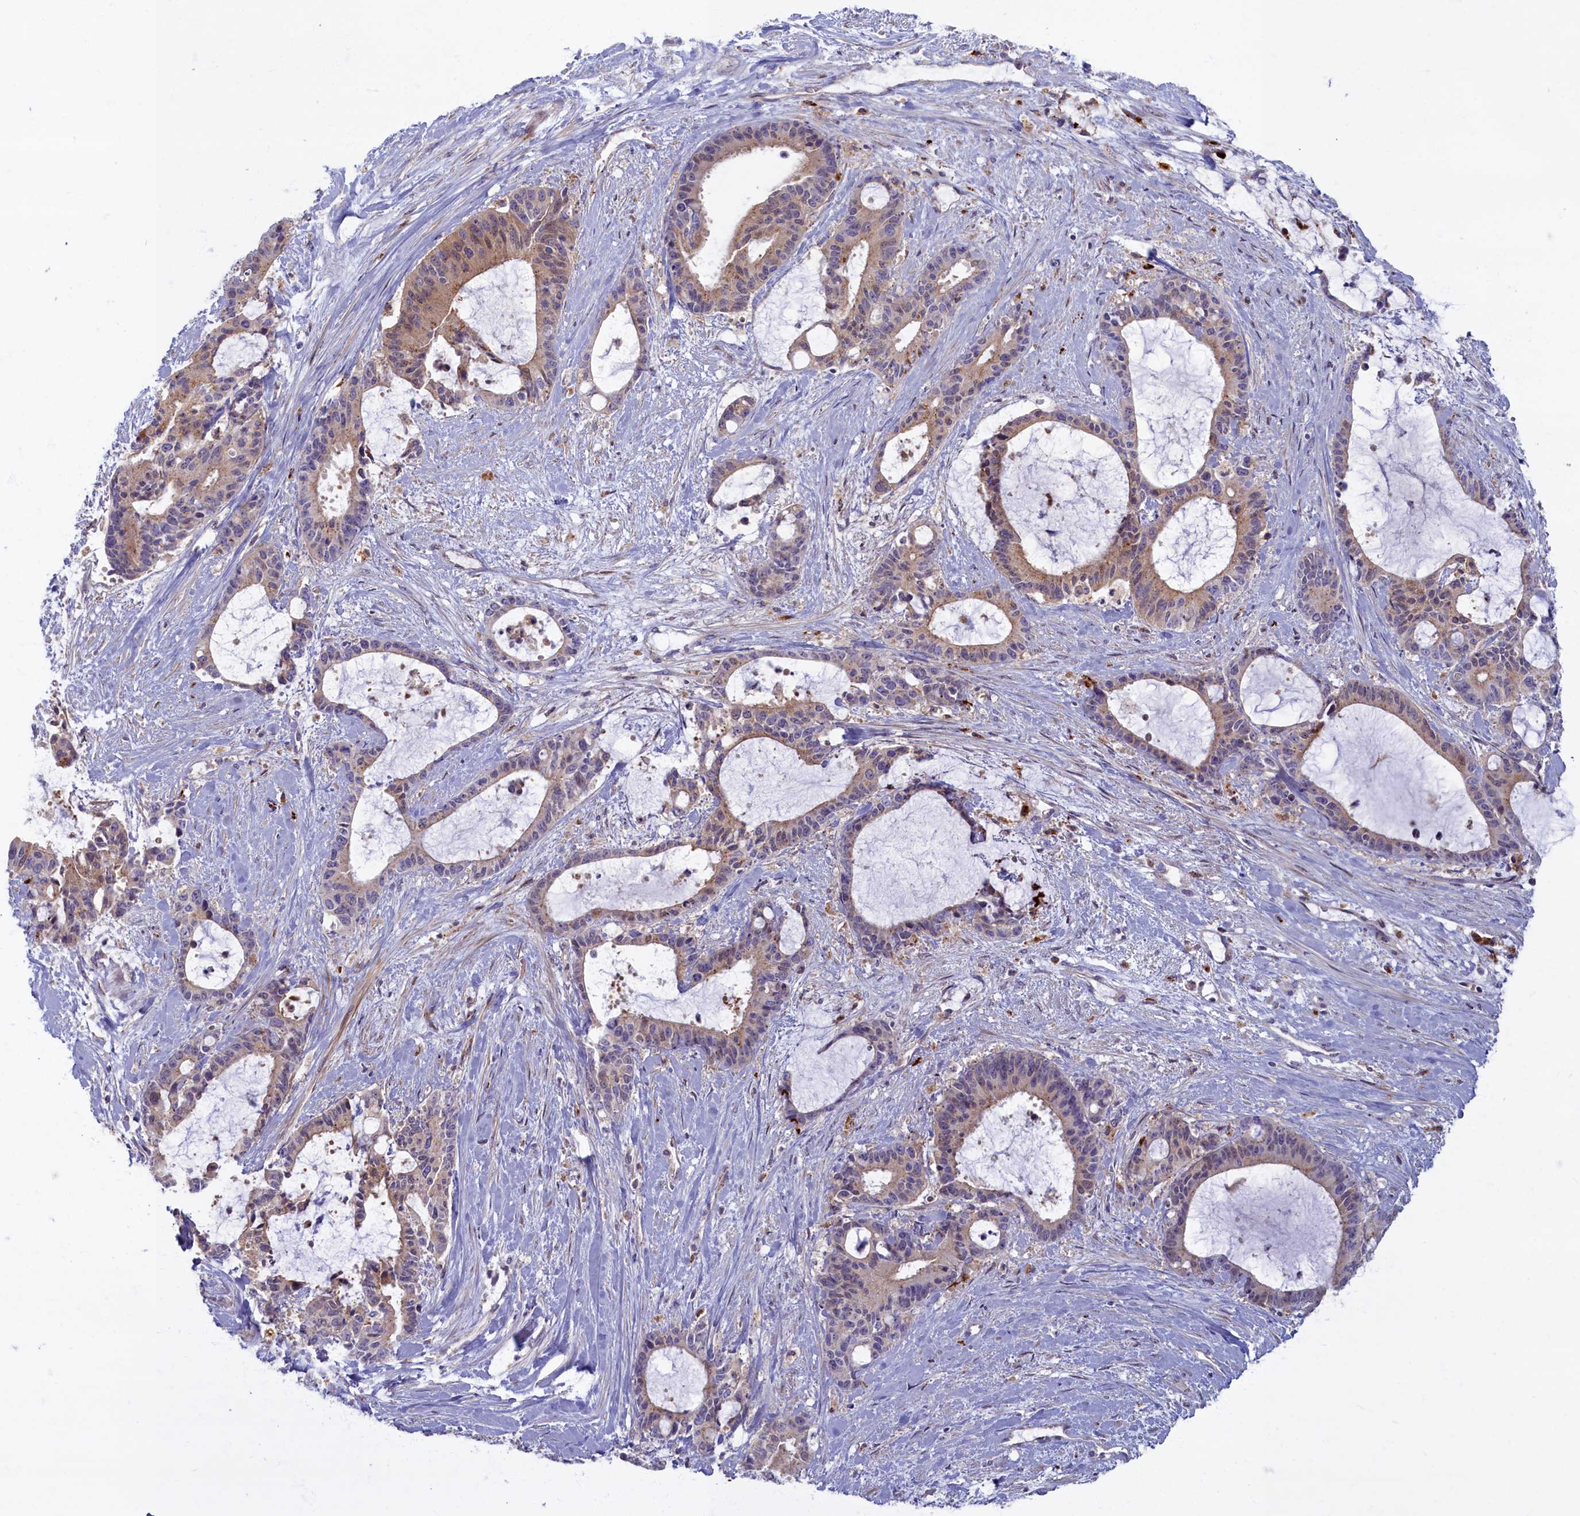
{"staining": {"intensity": "weak", "quantity": "25%-75%", "location": "cytoplasmic/membranous"}, "tissue": "liver cancer", "cell_type": "Tumor cells", "image_type": "cancer", "snomed": [{"axis": "morphology", "description": "Normal tissue, NOS"}, {"axis": "morphology", "description": "Cholangiocarcinoma"}, {"axis": "topography", "description": "Liver"}, {"axis": "topography", "description": "Peripheral nerve tissue"}], "caption": "Tumor cells demonstrate low levels of weak cytoplasmic/membranous positivity in about 25%-75% of cells in cholangiocarcinoma (liver). (DAB = brown stain, brightfield microscopy at high magnification).", "gene": "FCSK", "patient": {"sex": "female", "age": 73}}